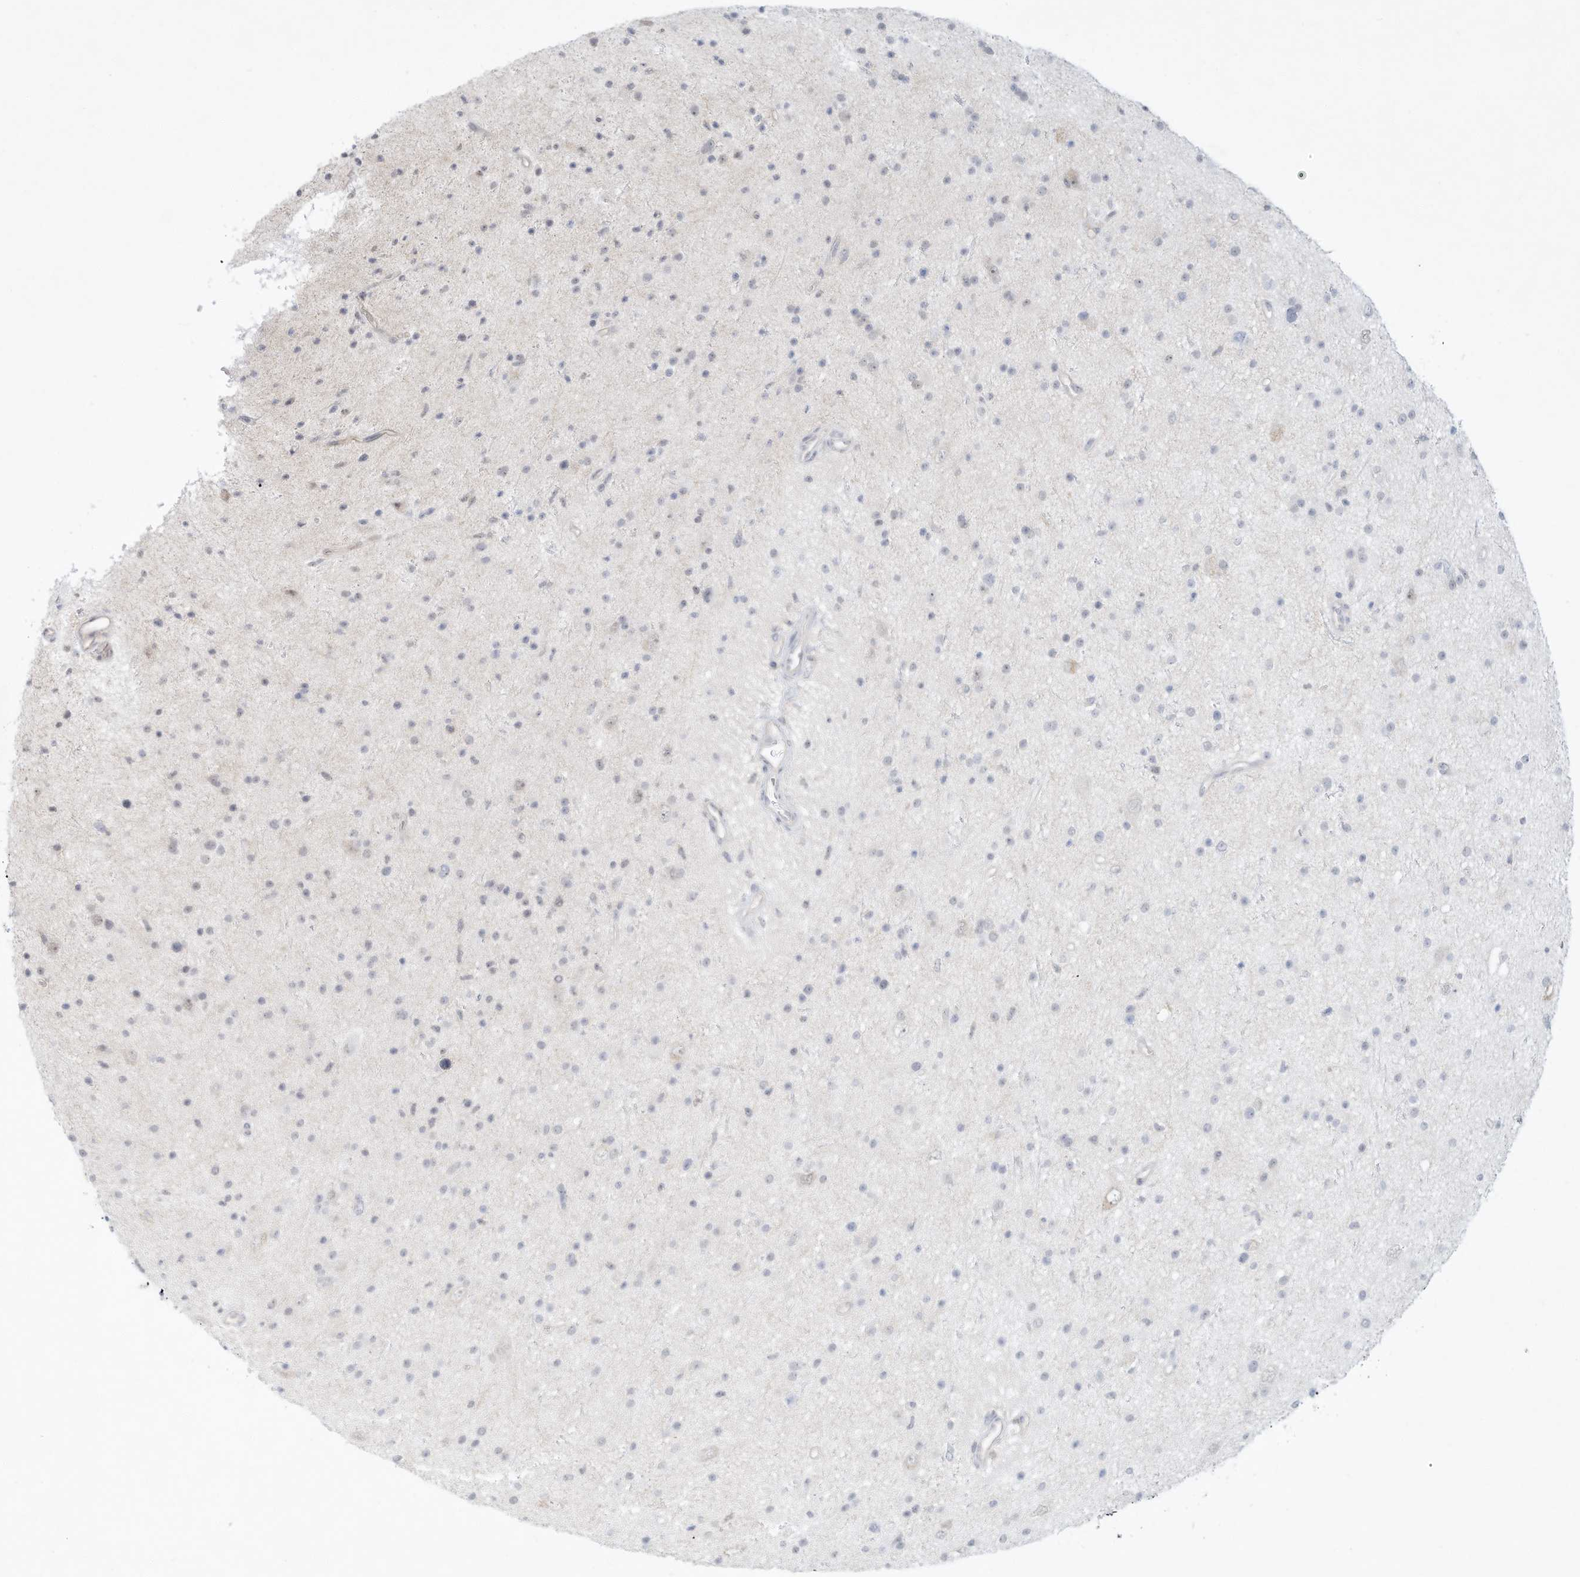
{"staining": {"intensity": "negative", "quantity": "none", "location": "none"}, "tissue": "glioma", "cell_type": "Tumor cells", "image_type": "cancer", "snomed": [{"axis": "morphology", "description": "Glioma, malignant, Low grade"}, {"axis": "topography", "description": "Cerebral cortex"}], "caption": "There is no significant staining in tumor cells of malignant glioma (low-grade).", "gene": "PAK6", "patient": {"sex": "female", "age": 39}}